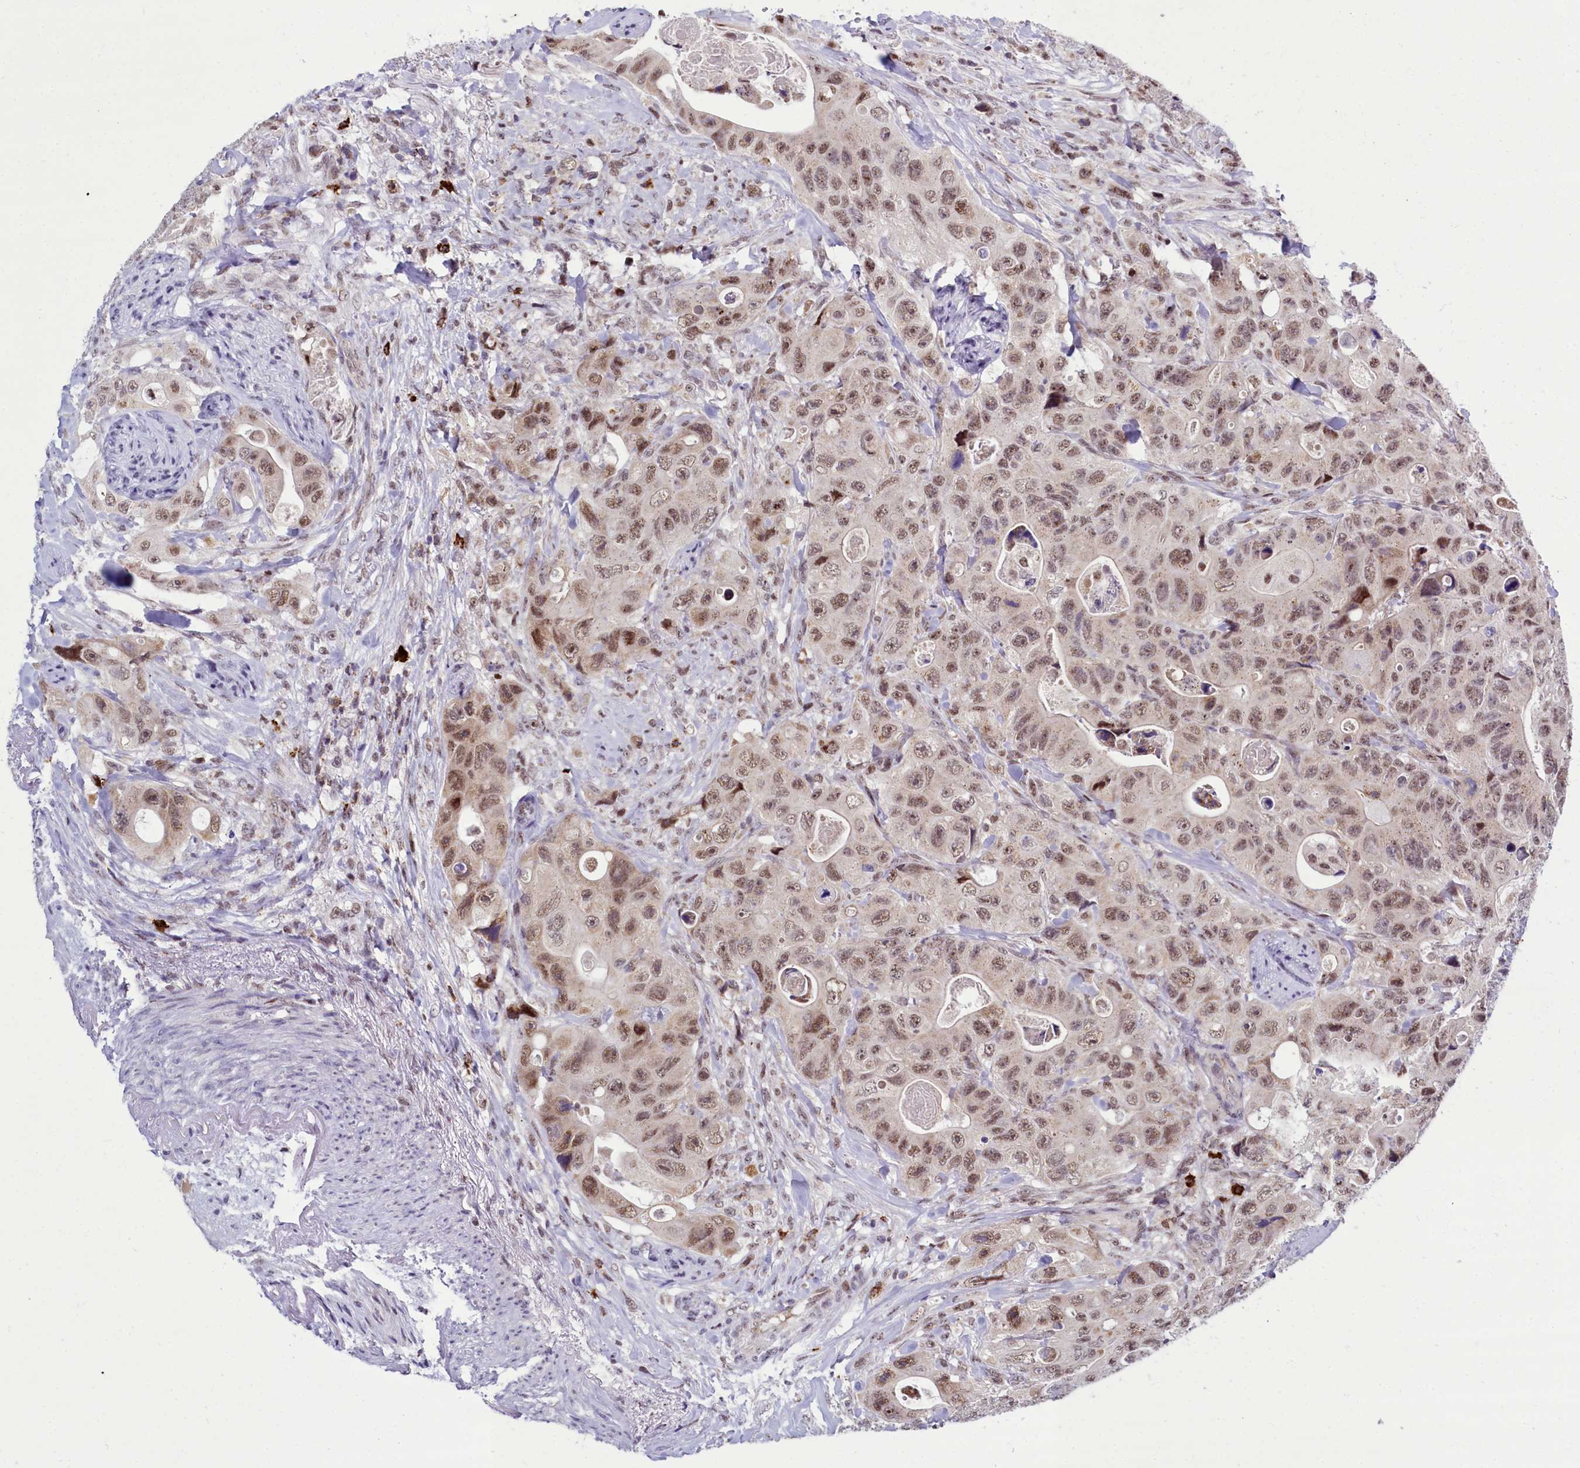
{"staining": {"intensity": "moderate", "quantity": ">75%", "location": "nuclear"}, "tissue": "colorectal cancer", "cell_type": "Tumor cells", "image_type": "cancer", "snomed": [{"axis": "morphology", "description": "Adenocarcinoma, NOS"}, {"axis": "topography", "description": "Colon"}], "caption": "Protein expression analysis of colorectal cancer (adenocarcinoma) shows moderate nuclear expression in approximately >75% of tumor cells. (Stains: DAB in brown, nuclei in blue, Microscopy: brightfield microscopy at high magnification).", "gene": "POM121L2", "patient": {"sex": "female", "age": 46}}